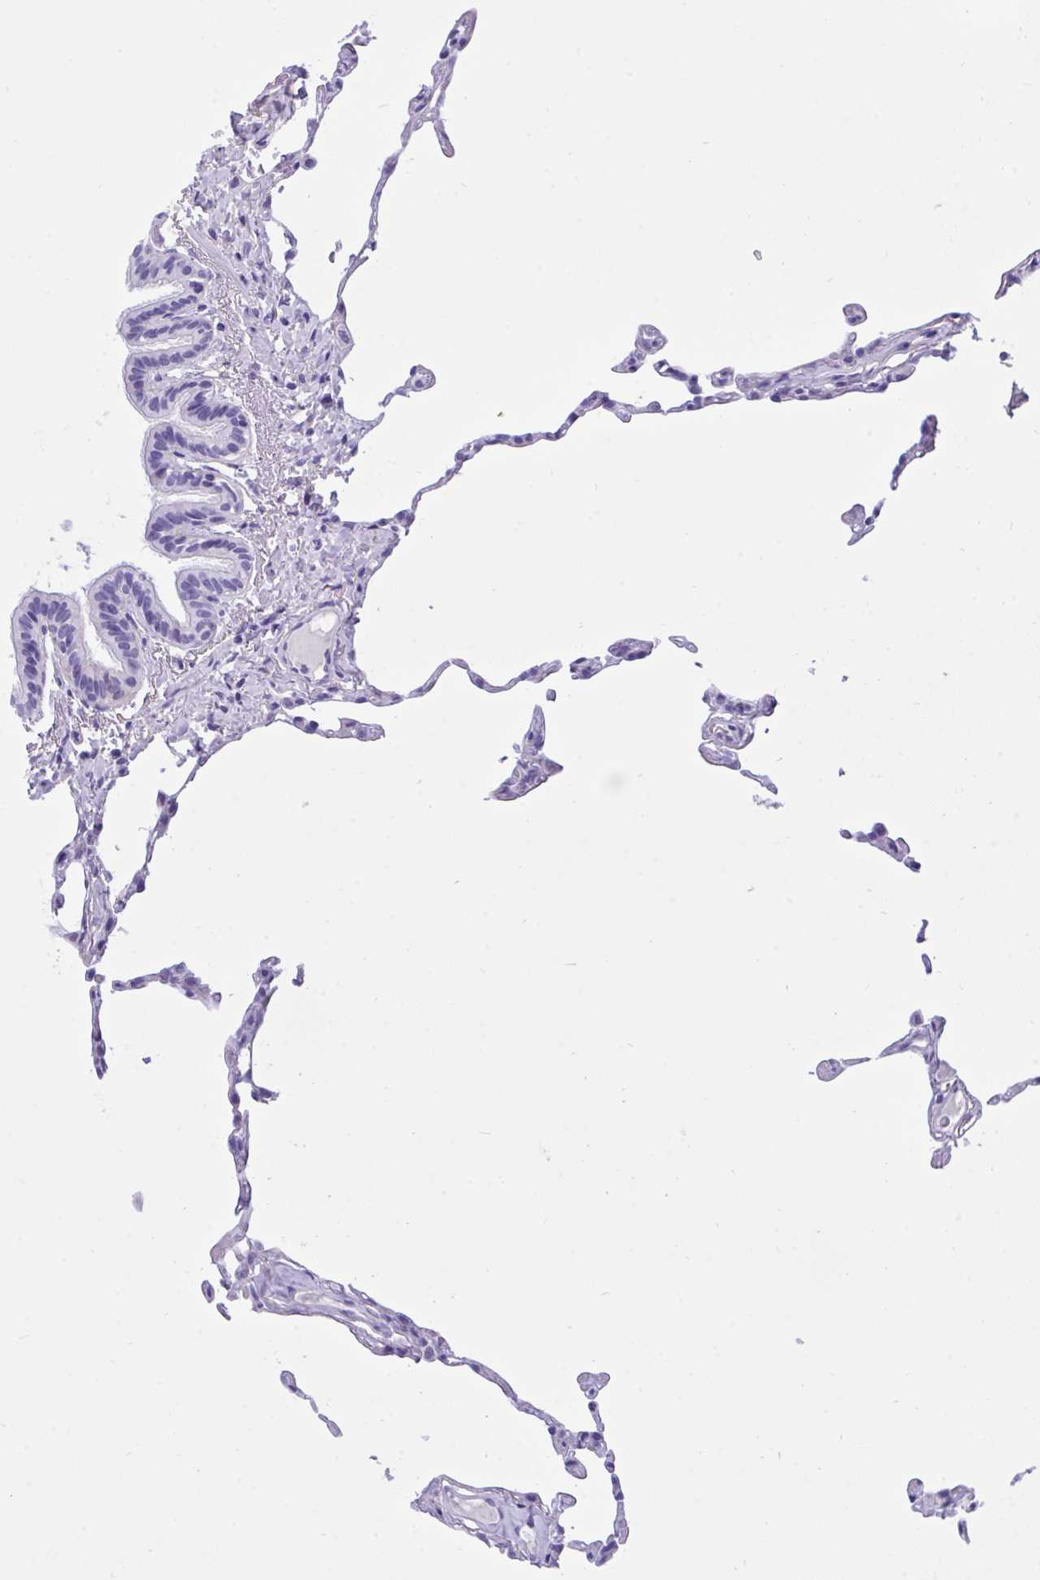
{"staining": {"intensity": "negative", "quantity": "none", "location": "none"}, "tissue": "lung", "cell_type": "Alveolar cells", "image_type": "normal", "snomed": [{"axis": "morphology", "description": "Normal tissue, NOS"}, {"axis": "topography", "description": "Lung"}], "caption": "High power microscopy micrograph of an IHC micrograph of normal lung, revealing no significant positivity in alveolar cells.", "gene": "TLN2", "patient": {"sex": "female", "age": 57}}